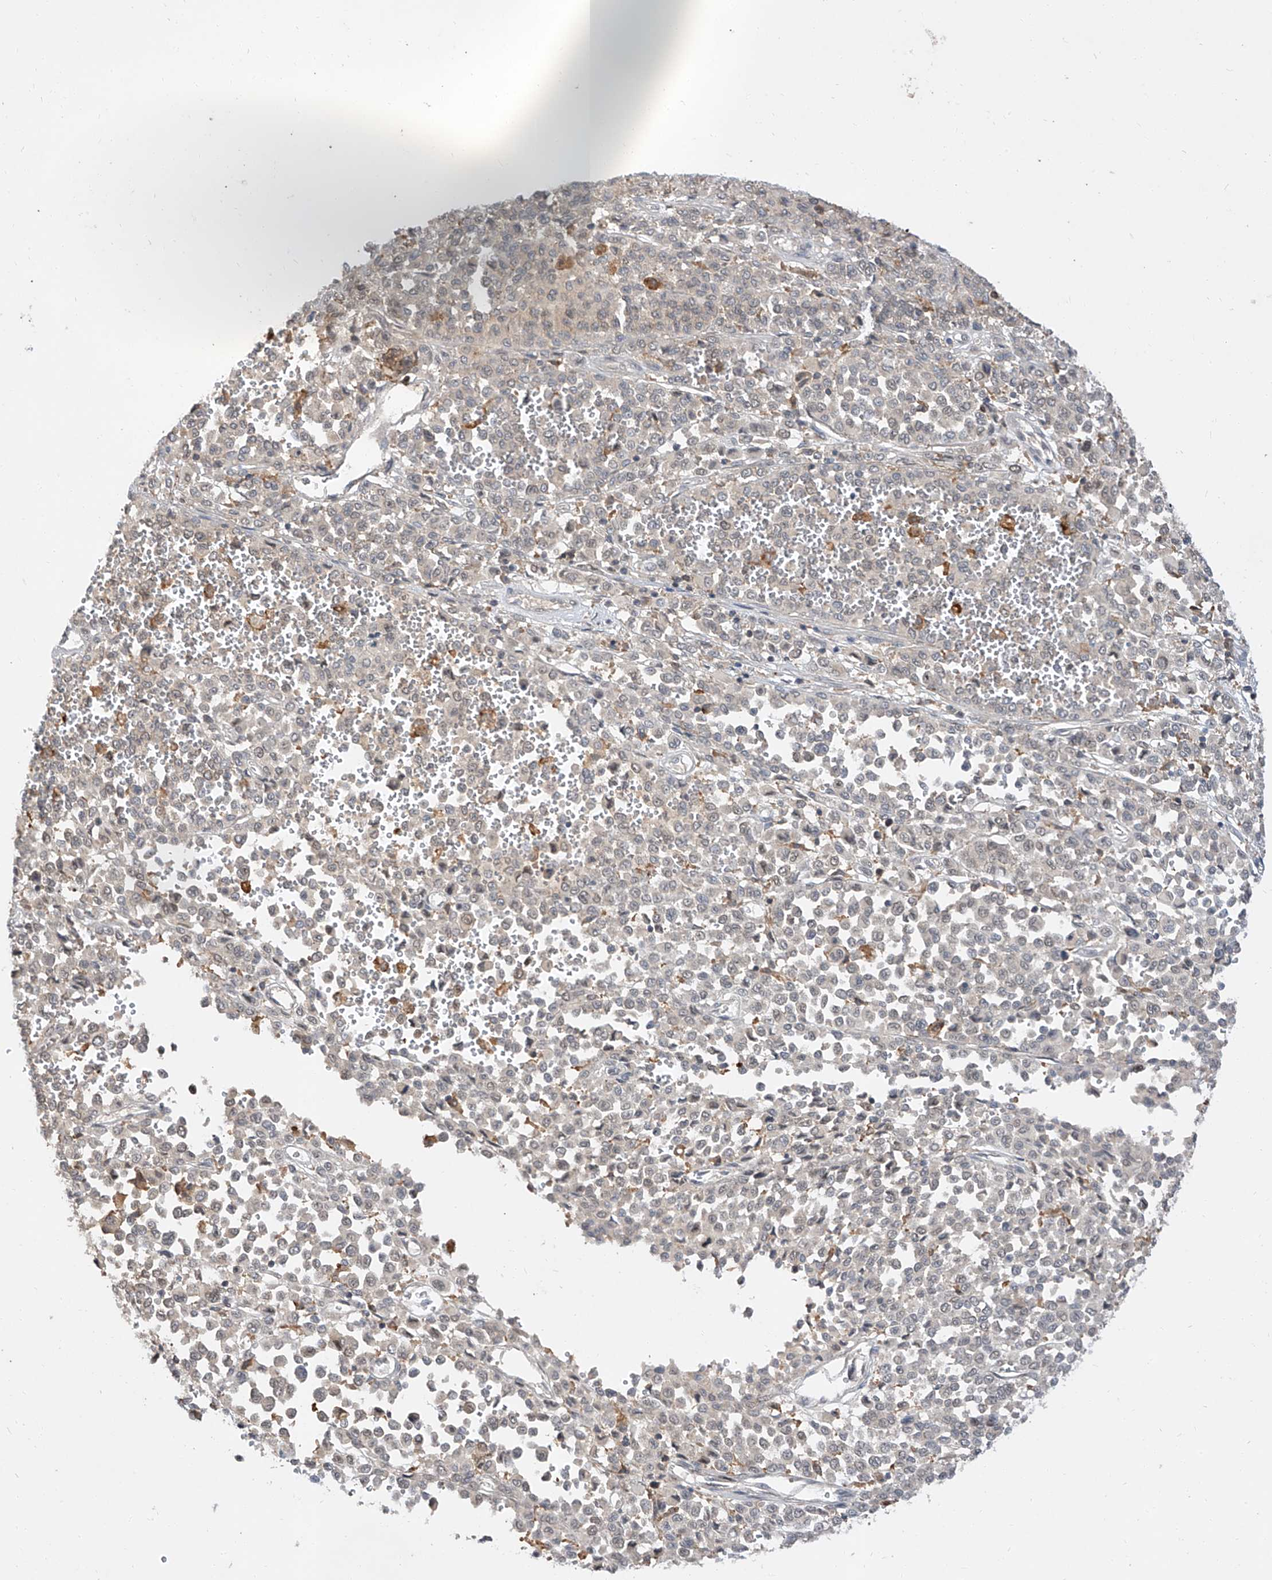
{"staining": {"intensity": "negative", "quantity": "none", "location": "none"}, "tissue": "melanoma", "cell_type": "Tumor cells", "image_type": "cancer", "snomed": [{"axis": "morphology", "description": "Malignant melanoma, Metastatic site"}, {"axis": "topography", "description": "Pancreas"}], "caption": "Melanoma stained for a protein using IHC shows no expression tumor cells.", "gene": "DIRAS3", "patient": {"sex": "female", "age": 30}}